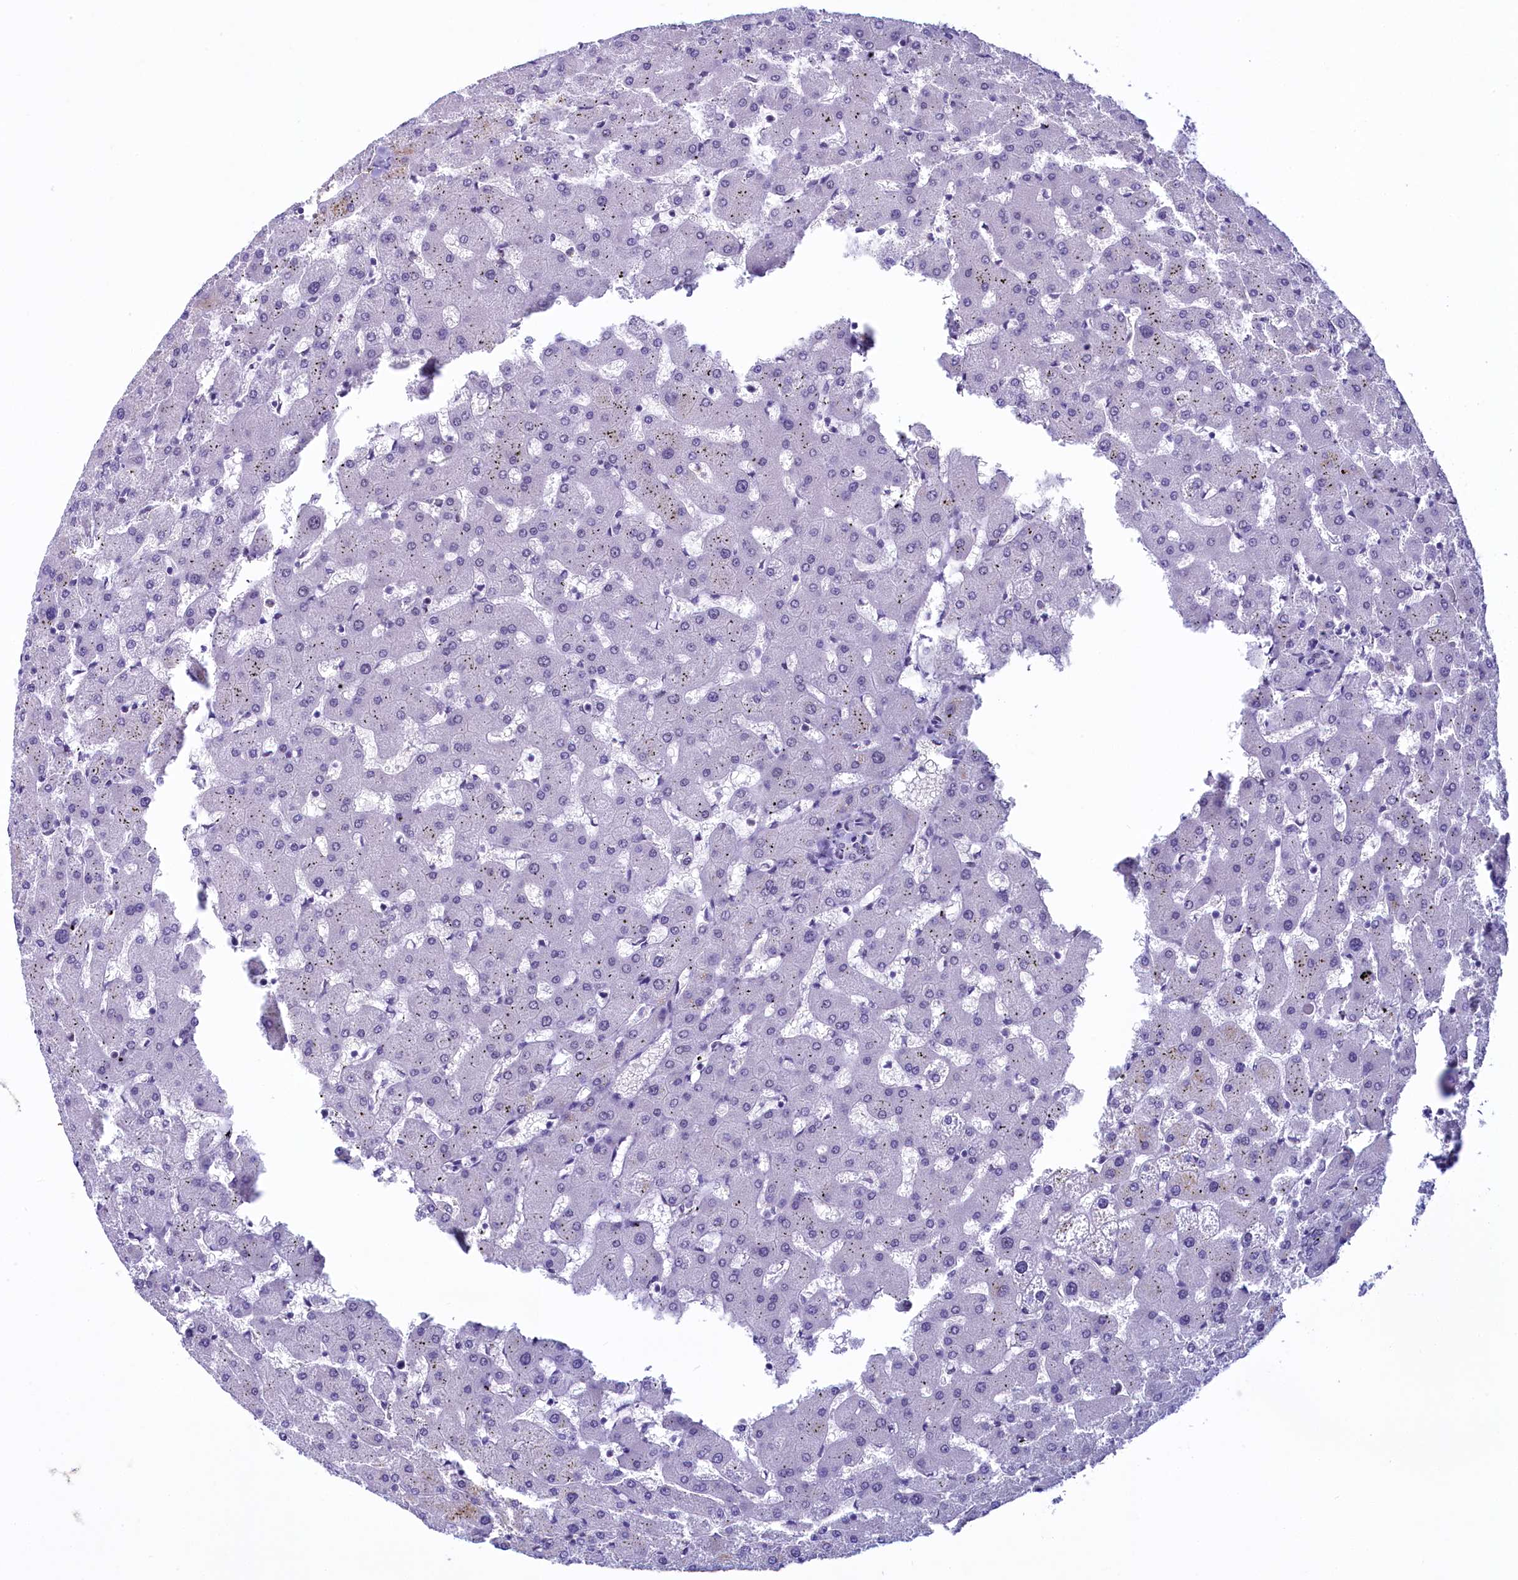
{"staining": {"intensity": "negative", "quantity": "none", "location": "none"}, "tissue": "liver", "cell_type": "Cholangiocytes", "image_type": "normal", "snomed": [{"axis": "morphology", "description": "Normal tissue, NOS"}, {"axis": "topography", "description": "Liver"}], "caption": "Immunohistochemistry (IHC) histopathology image of benign liver stained for a protein (brown), which exhibits no expression in cholangiocytes. Brightfield microscopy of immunohistochemistry (IHC) stained with DAB (3,3'-diaminobenzidine) (brown) and hematoxylin (blue), captured at high magnification.", "gene": "SUGP2", "patient": {"sex": "female", "age": 63}}